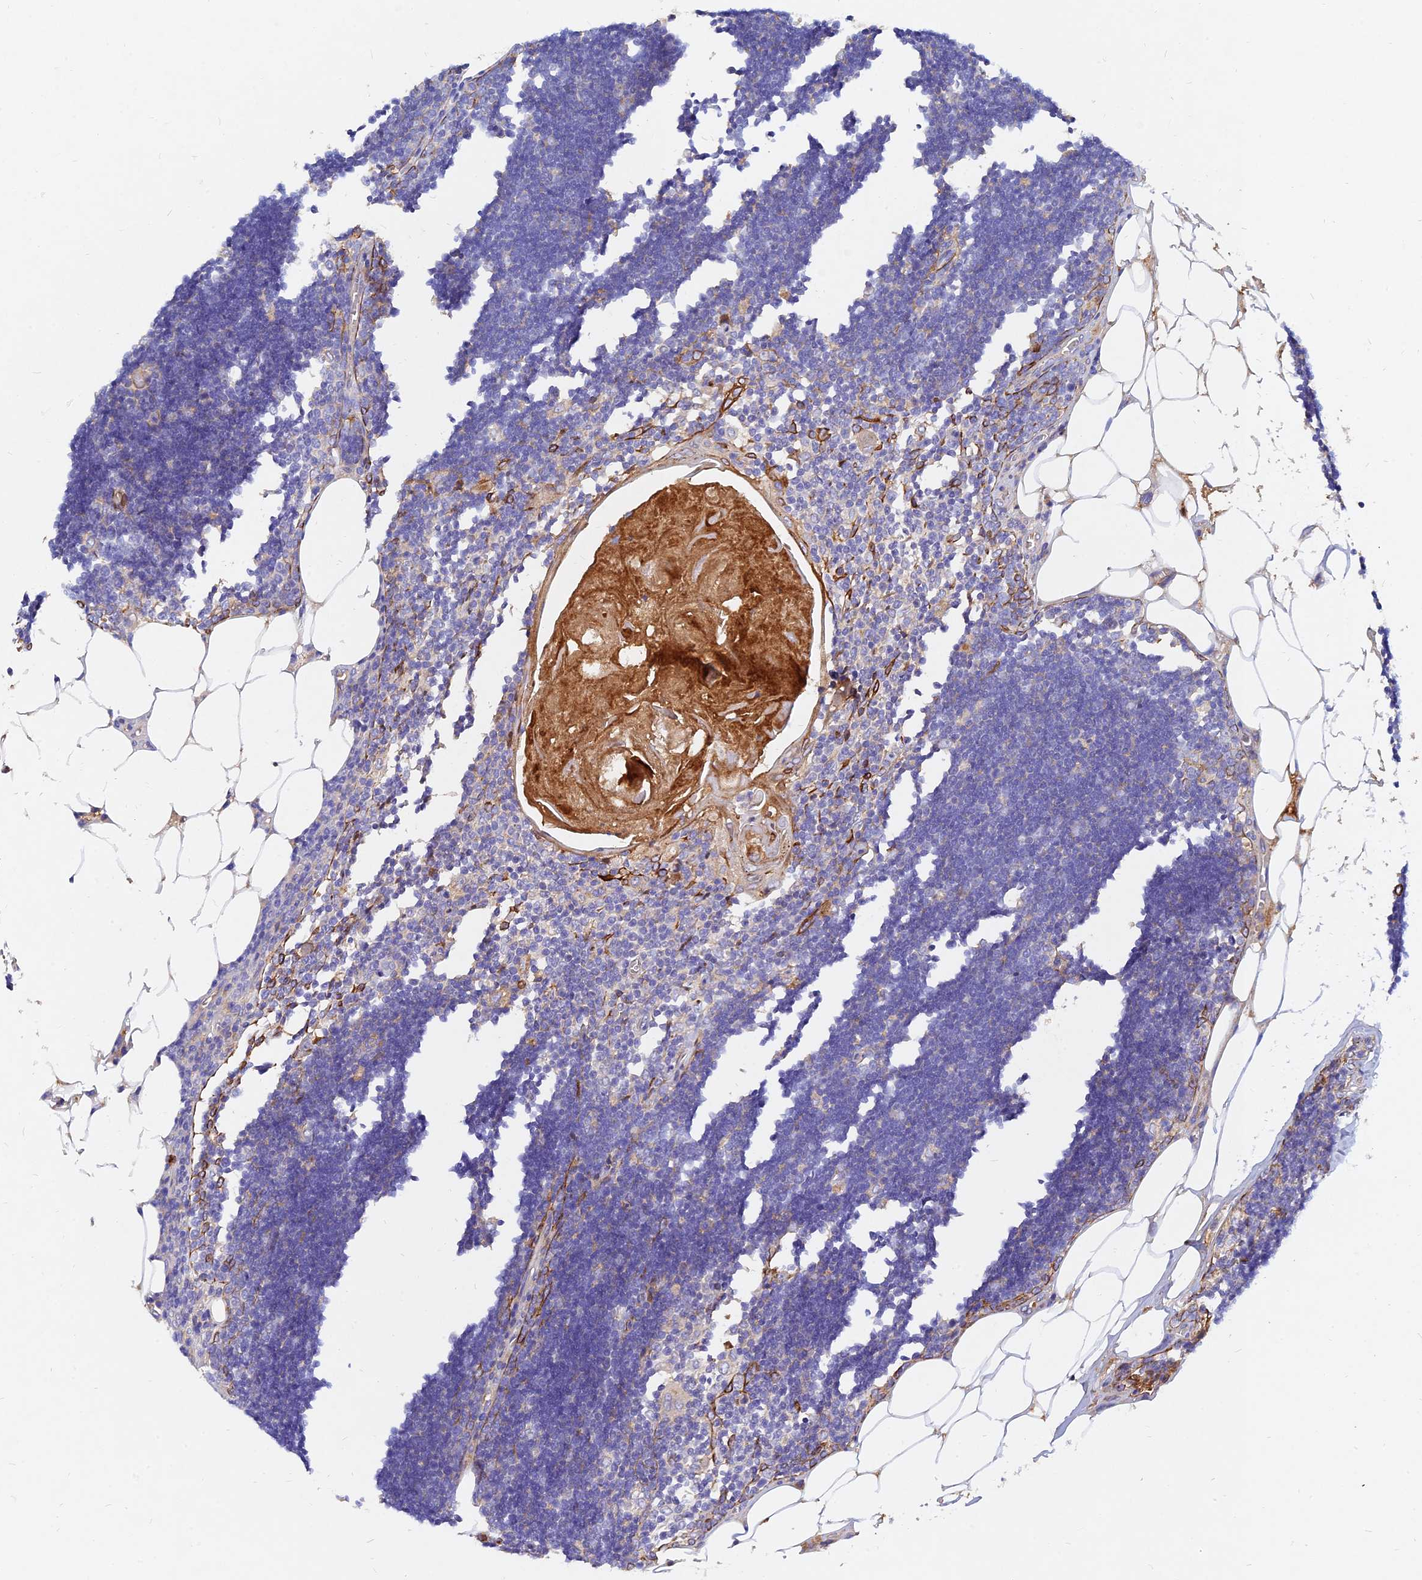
{"staining": {"intensity": "negative", "quantity": "none", "location": "none"}, "tissue": "lymph node", "cell_type": "Germinal center cells", "image_type": "normal", "snomed": [{"axis": "morphology", "description": "Normal tissue, NOS"}, {"axis": "topography", "description": "Lymph node"}], "caption": "Germinal center cells are negative for brown protein staining in unremarkable lymph node. Brightfield microscopy of immunohistochemistry stained with DAB (3,3'-diaminobenzidine) (brown) and hematoxylin (blue), captured at high magnification.", "gene": "MROH1", "patient": {"sex": "male", "age": 33}}